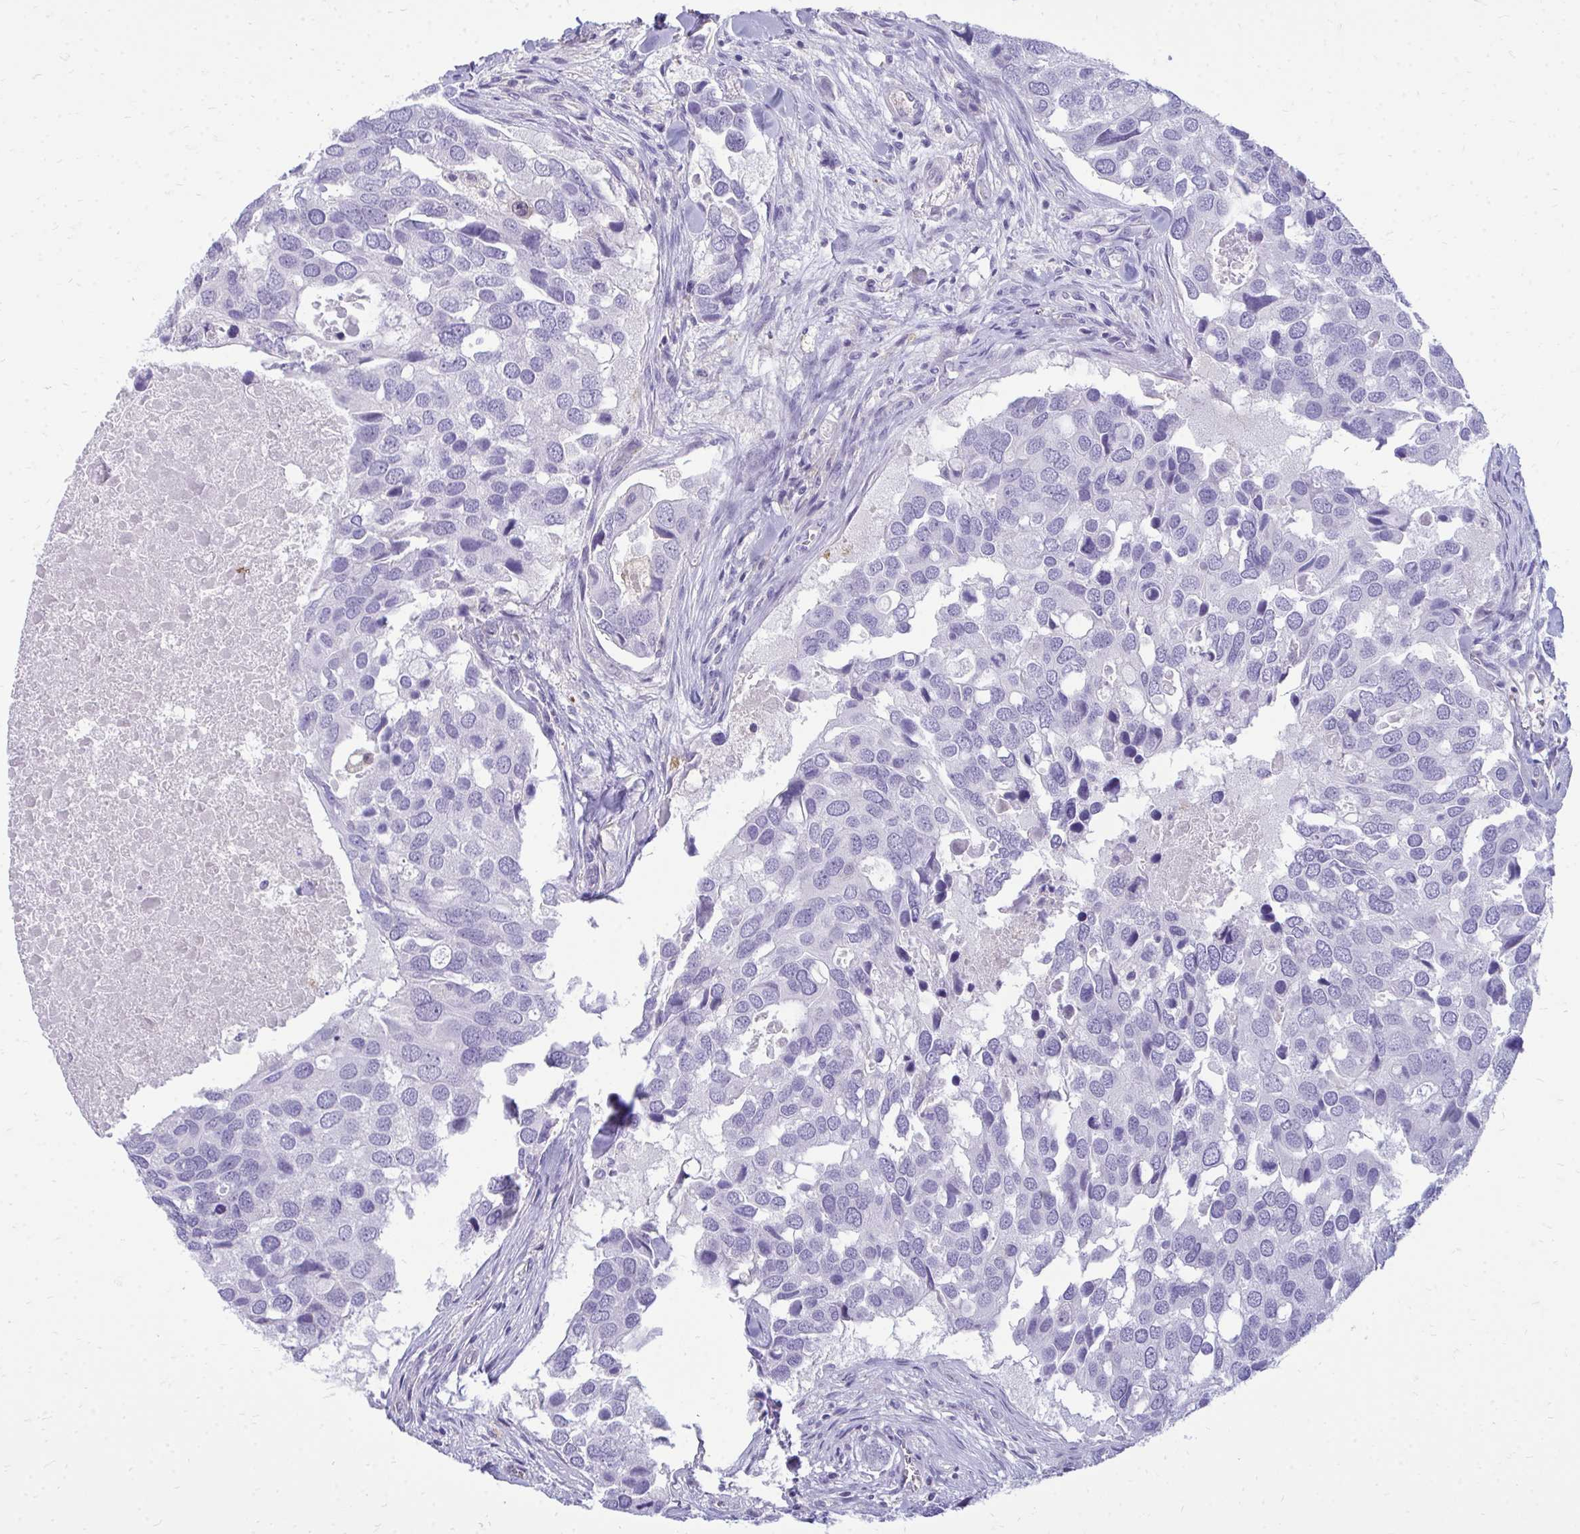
{"staining": {"intensity": "negative", "quantity": "none", "location": "none"}, "tissue": "breast cancer", "cell_type": "Tumor cells", "image_type": "cancer", "snomed": [{"axis": "morphology", "description": "Duct carcinoma"}, {"axis": "topography", "description": "Breast"}], "caption": "Breast cancer (intraductal carcinoma) stained for a protein using immunohistochemistry (IHC) reveals no staining tumor cells.", "gene": "FABP3", "patient": {"sex": "female", "age": 83}}